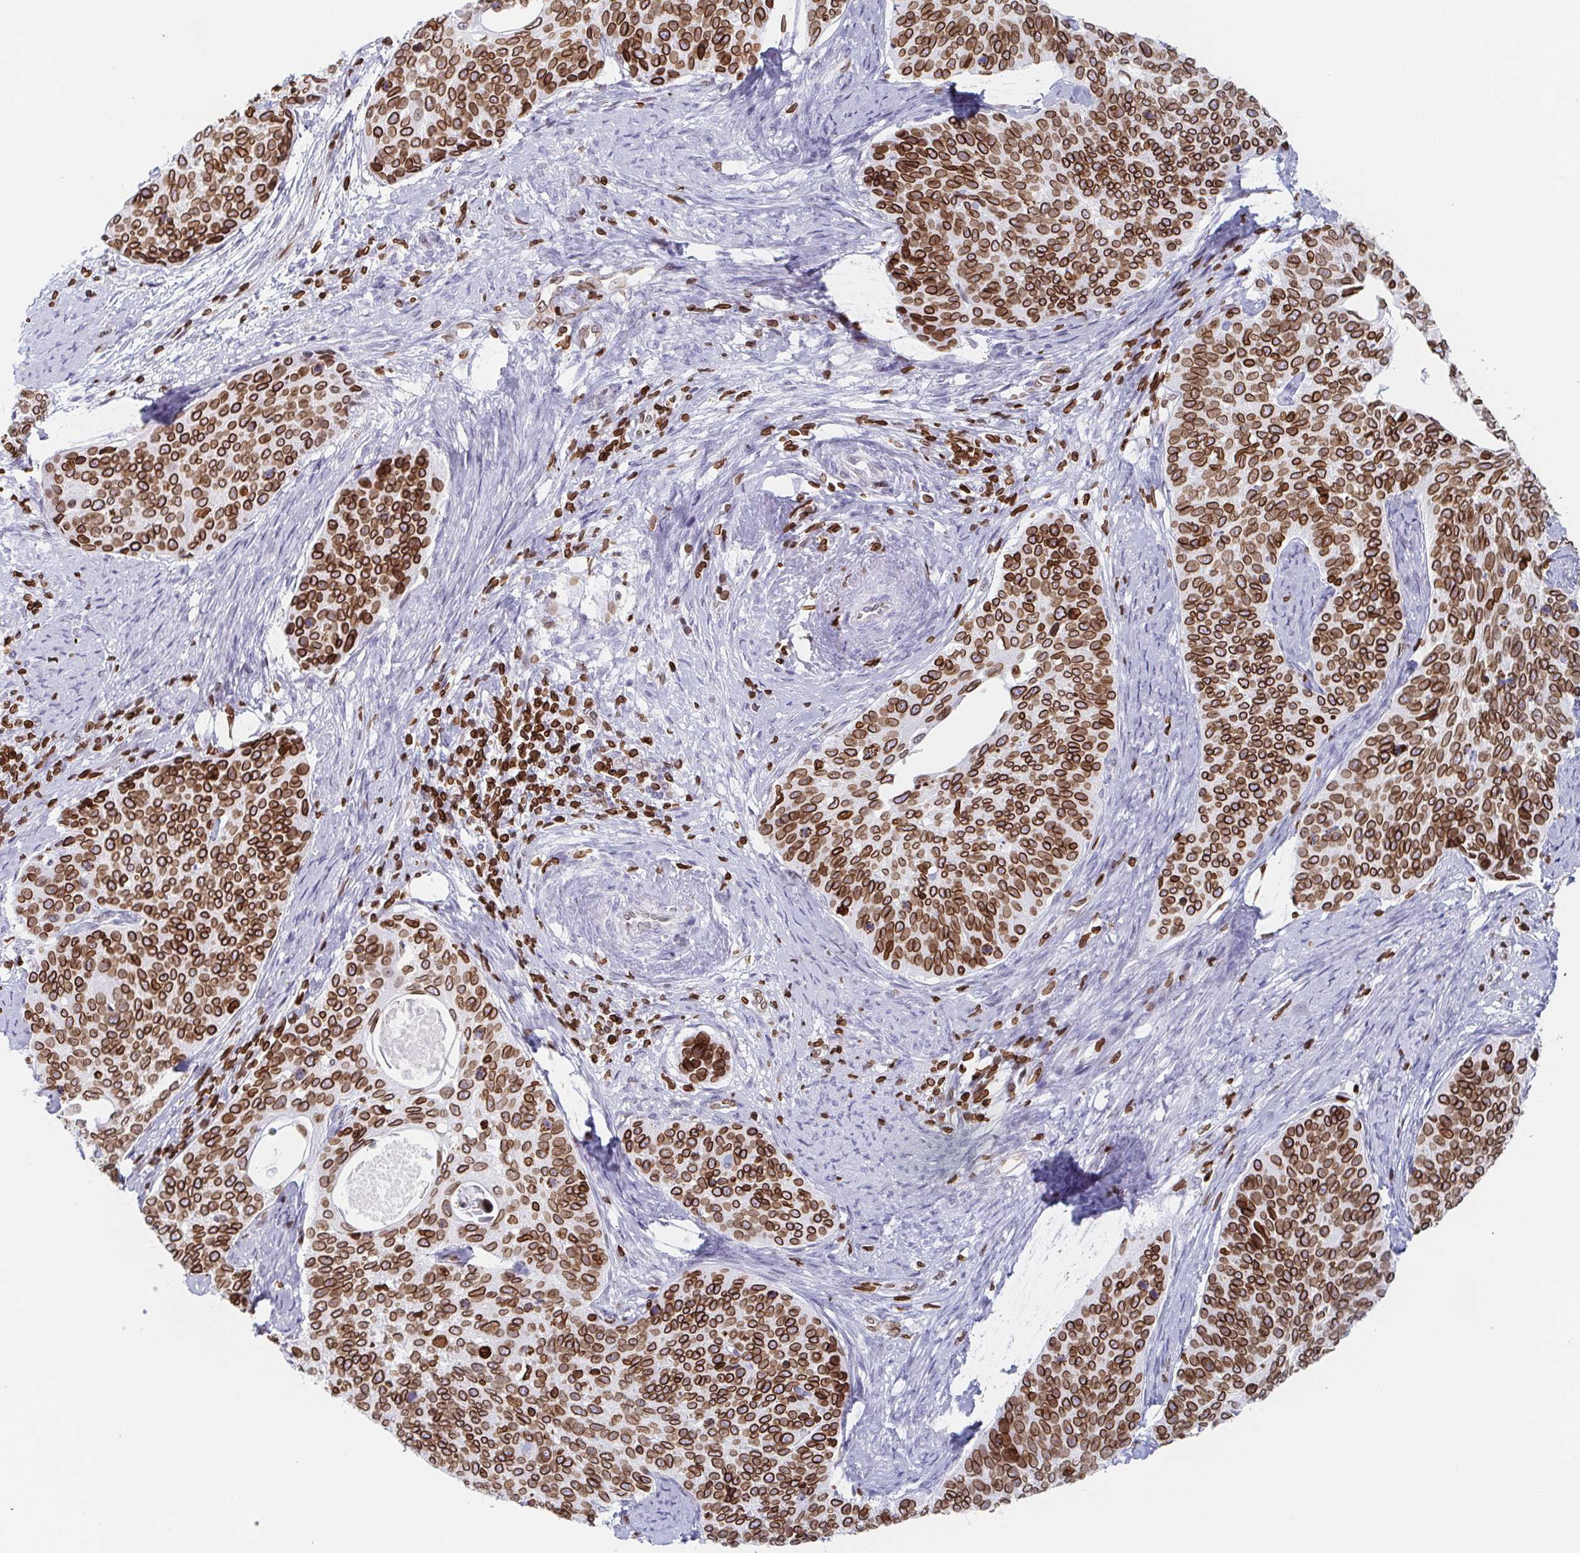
{"staining": {"intensity": "strong", "quantity": ">75%", "location": "cytoplasmic/membranous,nuclear"}, "tissue": "cervical cancer", "cell_type": "Tumor cells", "image_type": "cancer", "snomed": [{"axis": "morphology", "description": "Squamous cell carcinoma, NOS"}, {"axis": "topography", "description": "Cervix"}], "caption": "Brown immunohistochemical staining in cervical cancer (squamous cell carcinoma) demonstrates strong cytoplasmic/membranous and nuclear staining in approximately >75% of tumor cells.", "gene": "BTBD7", "patient": {"sex": "female", "age": 69}}